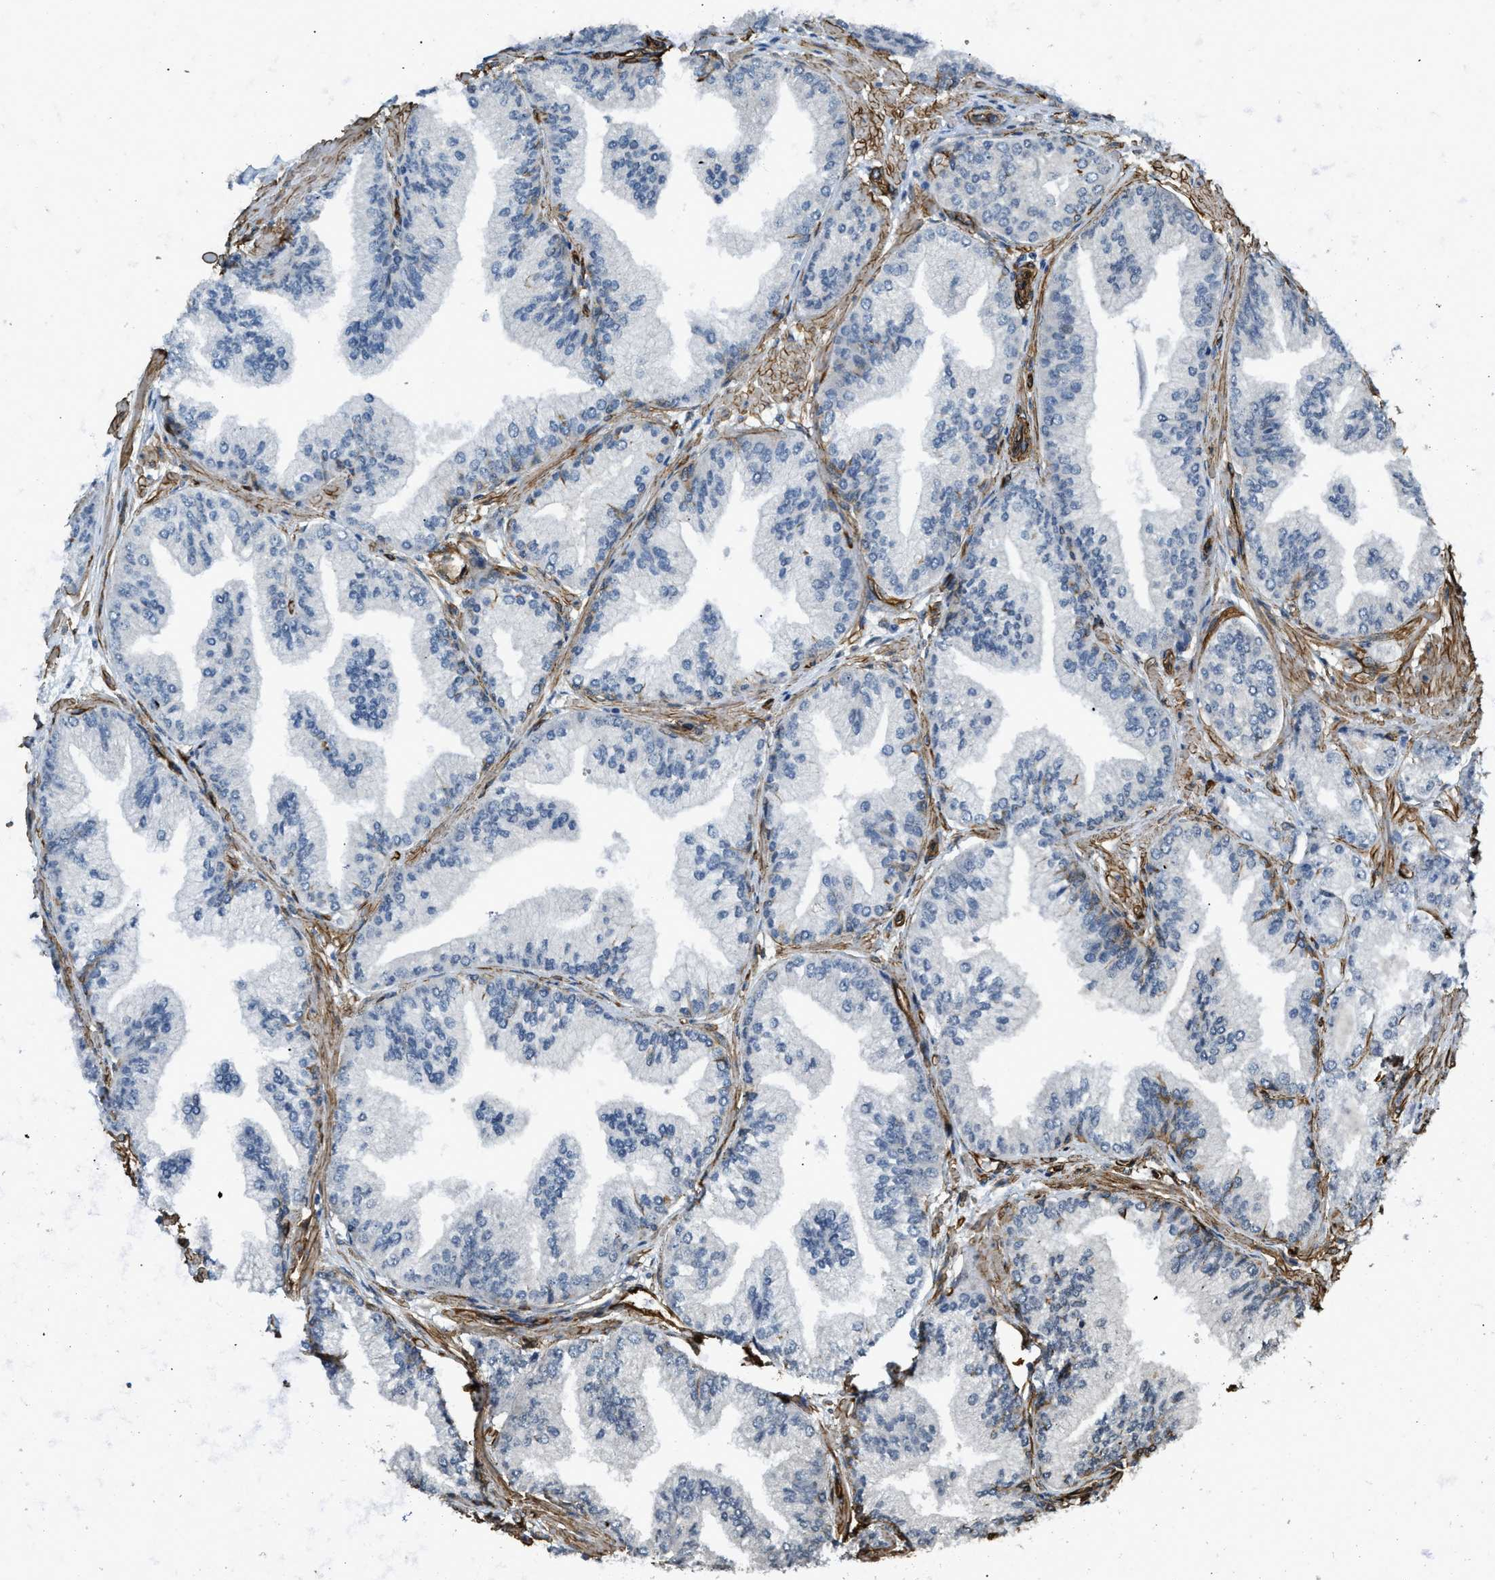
{"staining": {"intensity": "negative", "quantity": "none", "location": "none"}, "tissue": "prostate cancer", "cell_type": "Tumor cells", "image_type": "cancer", "snomed": [{"axis": "morphology", "description": "Adenocarcinoma, Low grade"}, {"axis": "topography", "description": "Prostate"}], "caption": "Tumor cells are negative for protein expression in human prostate cancer.", "gene": "NMB", "patient": {"sex": "male", "age": 52}}